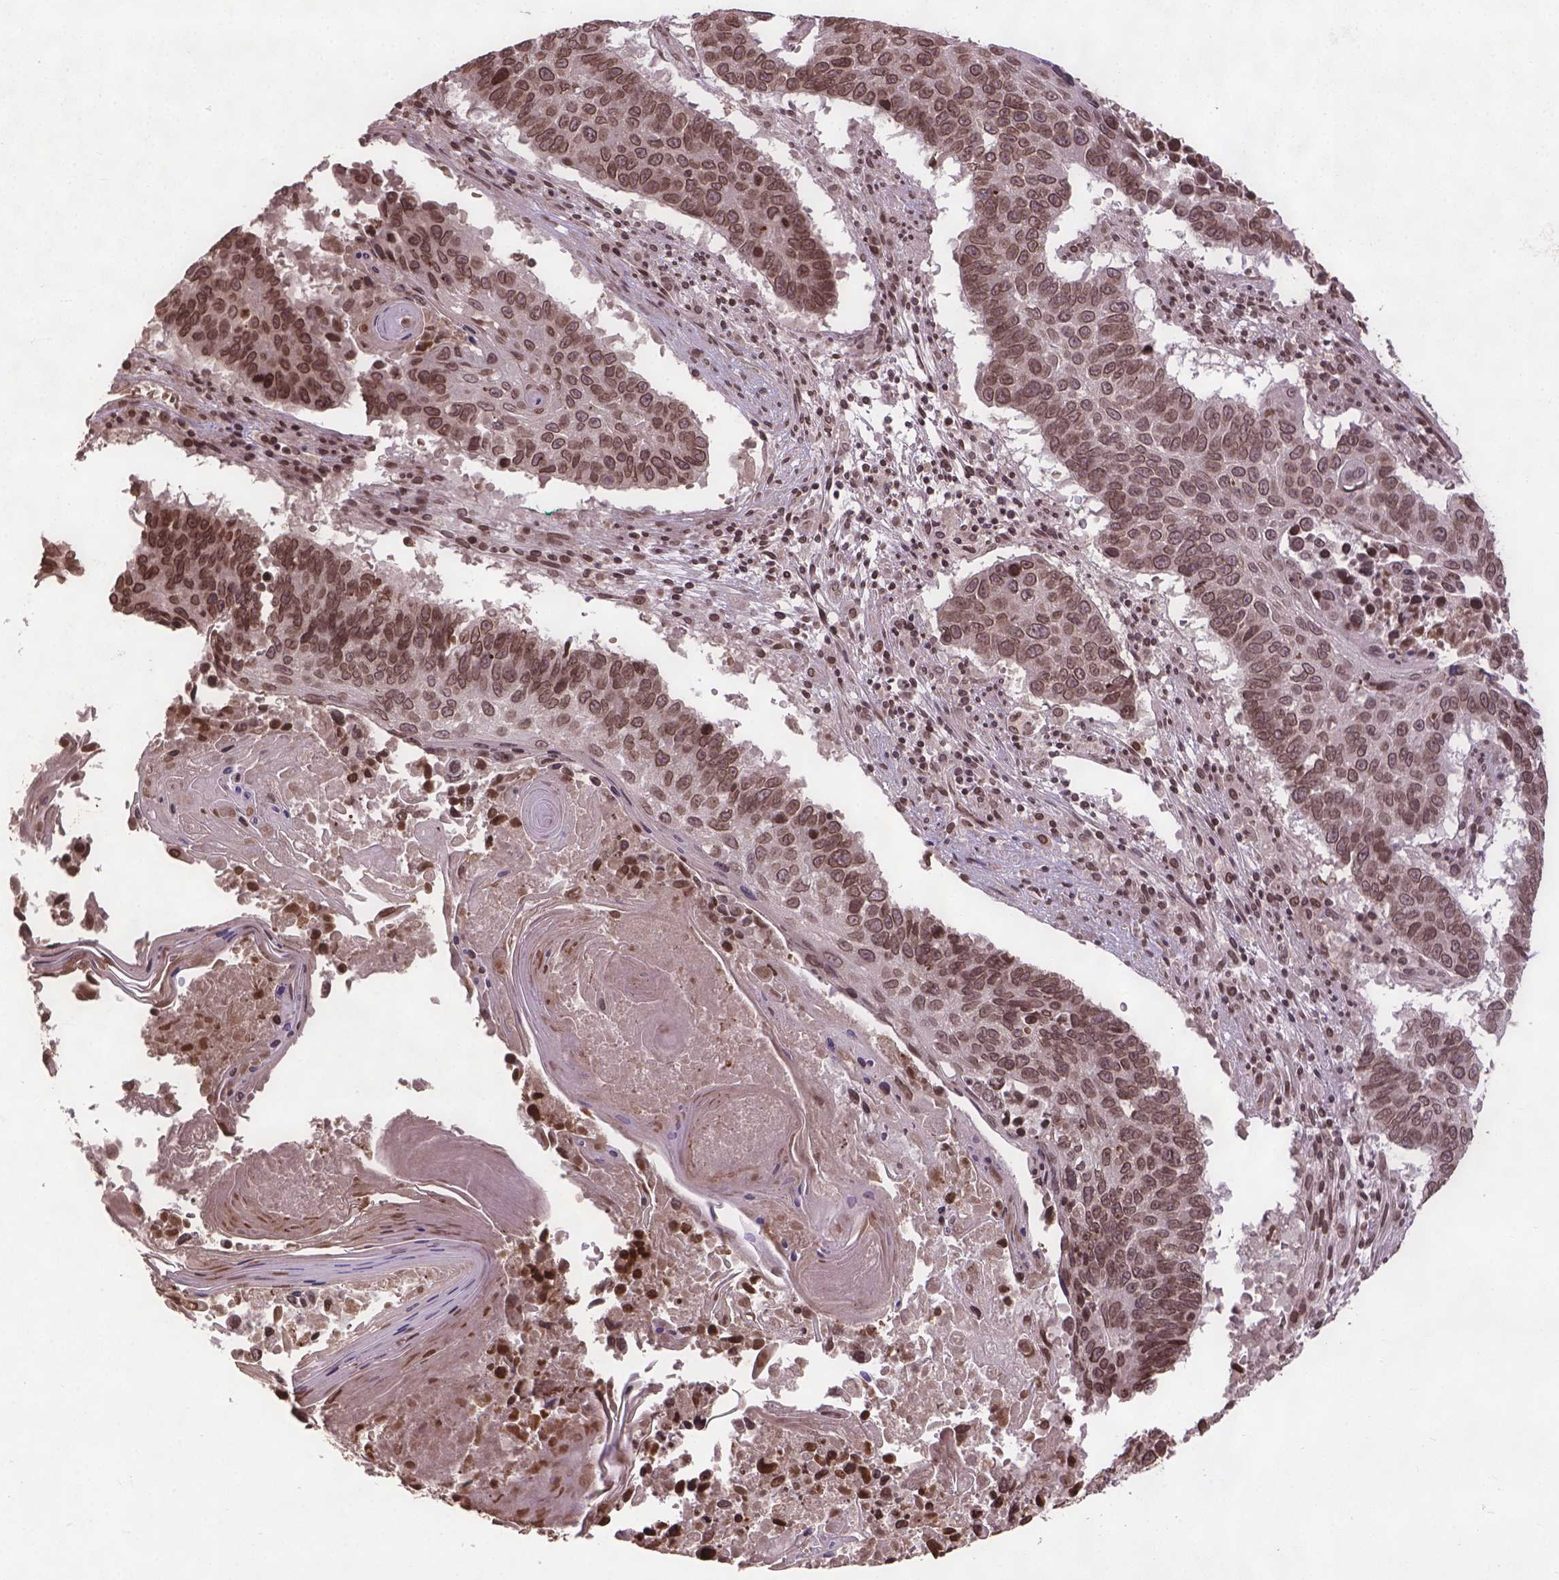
{"staining": {"intensity": "moderate", "quantity": ">75%", "location": "nuclear"}, "tissue": "lung cancer", "cell_type": "Tumor cells", "image_type": "cancer", "snomed": [{"axis": "morphology", "description": "Squamous cell carcinoma, NOS"}, {"axis": "topography", "description": "Lung"}], "caption": "Moderate nuclear positivity for a protein is present in approximately >75% of tumor cells of lung cancer using IHC.", "gene": "BANF1", "patient": {"sex": "male", "age": 73}}